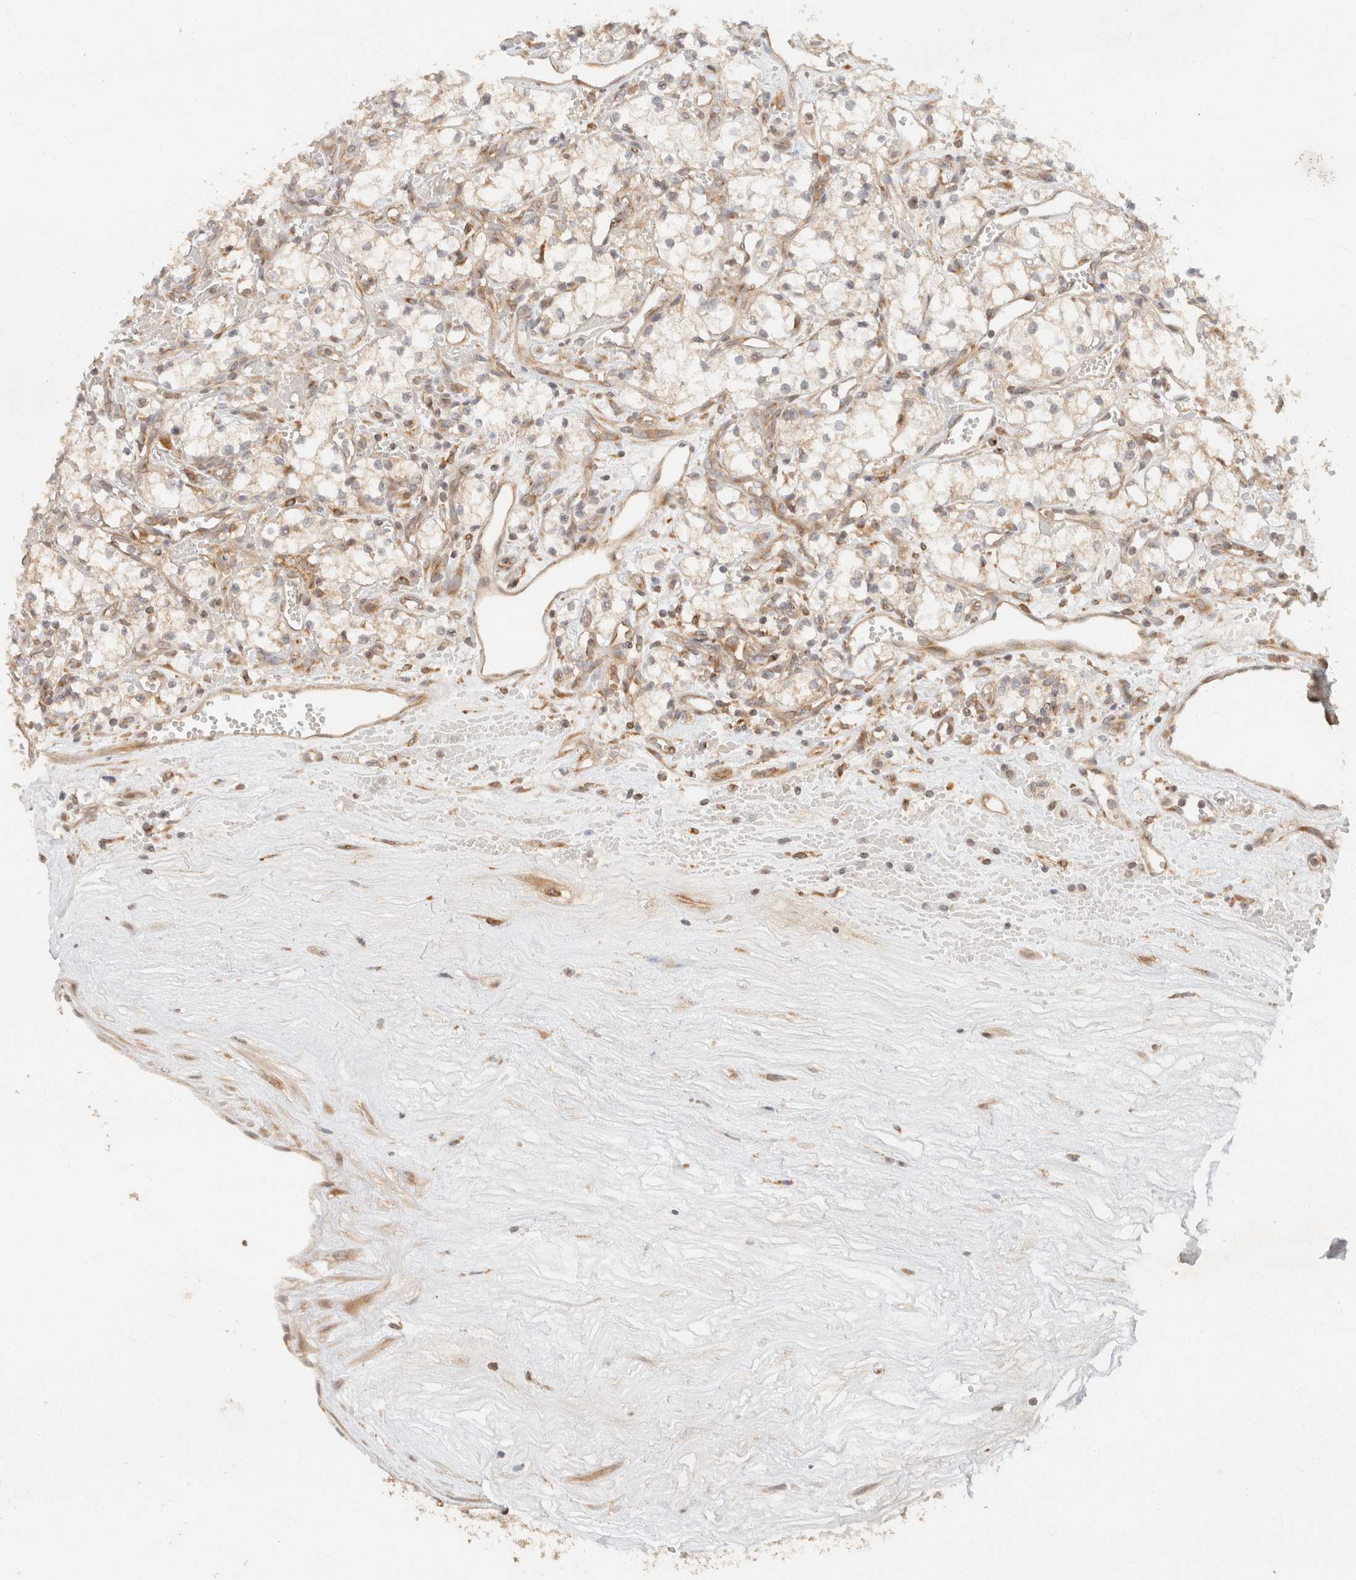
{"staining": {"intensity": "weak", "quantity": "<25%", "location": "cytoplasmic/membranous"}, "tissue": "renal cancer", "cell_type": "Tumor cells", "image_type": "cancer", "snomed": [{"axis": "morphology", "description": "Adenocarcinoma, NOS"}, {"axis": "topography", "description": "Kidney"}], "caption": "IHC histopathology image of neoplastic tissue: renal cancer stained with DAB shows no significant protein positivity in tumor cells. (IHC, brightfield microscopy, high magnification).", "gene": "TACC1", "patient": {"sex": "male", "age": 59}}